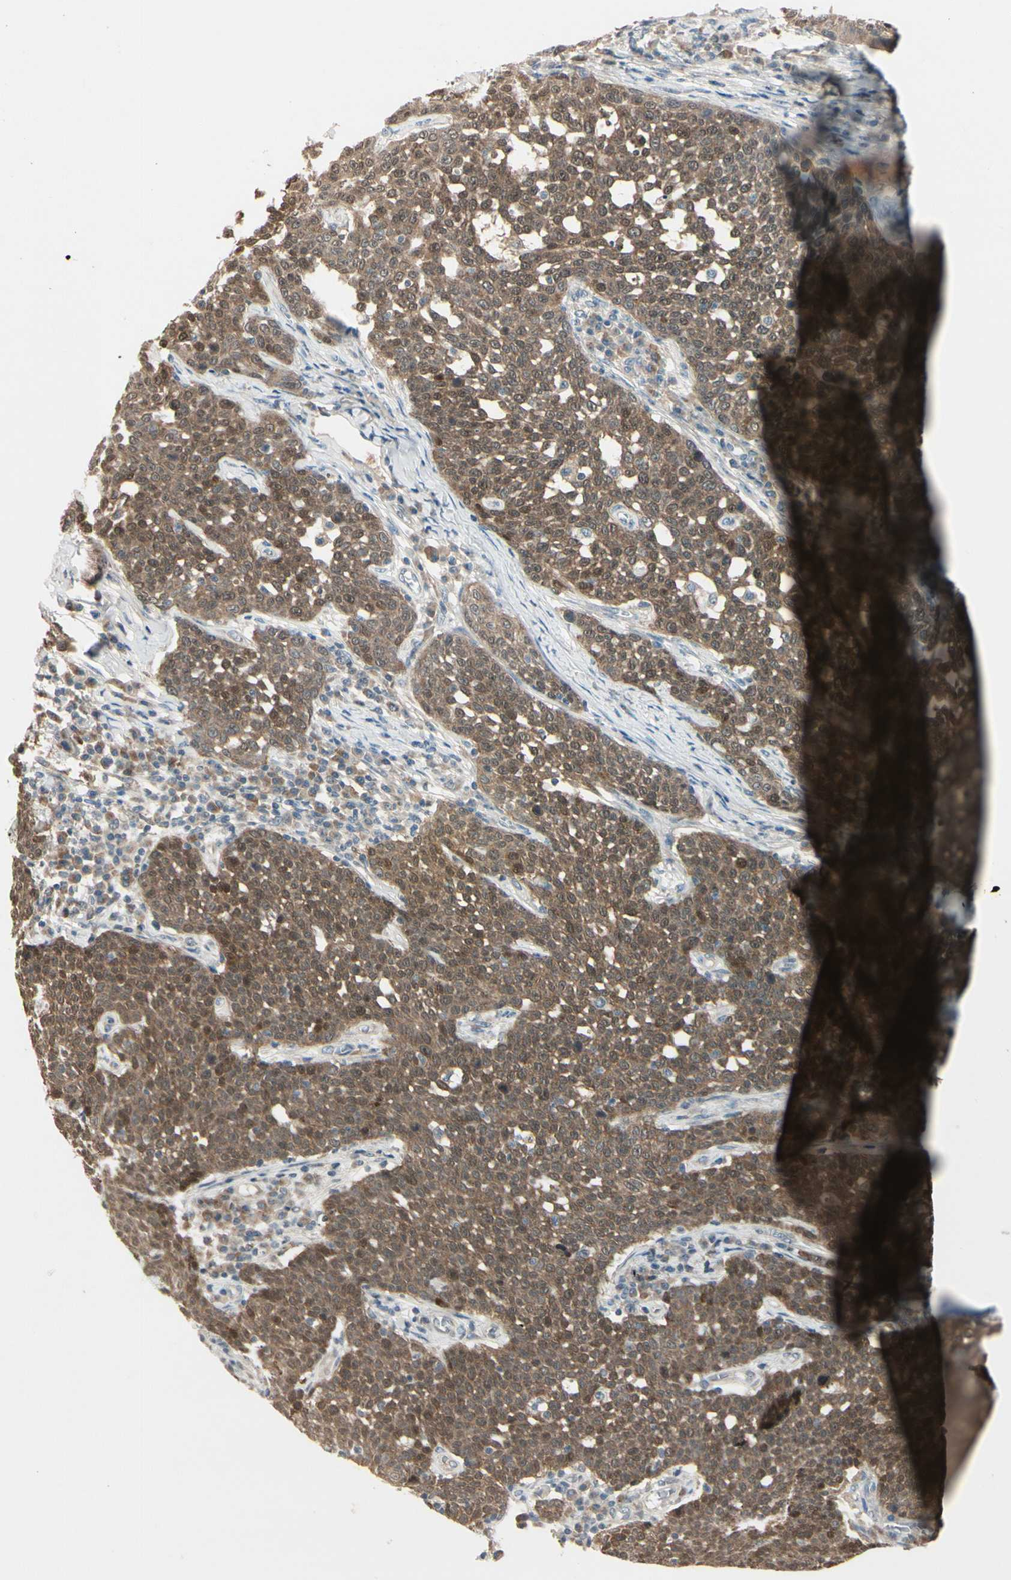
{"staining": {"intensity": "strong", "quantity": ">75%", "location": "cytoplasmic/membranous"}, "tissue": "cervical cancer", "cell_type": "Tumor cells", "image_type": "cancer", "snomed": [{"axis": "morphology", "description": "Squamous cell carcinoma, NOS"}, {"axis": "topography", "description": "Cervix"}], "caption": "Immunohistochemical staining of human cervical cancer shows high levels of strong cytoplasmic/membranous positivity in about >75% of tumor cells. (DAB (3,3'-diaminobenzidine) IHC, brown staining for protein, blue staining for nuclei).", "gene": "FHDC1", "patient": {"sex": "female", "age": 34}}